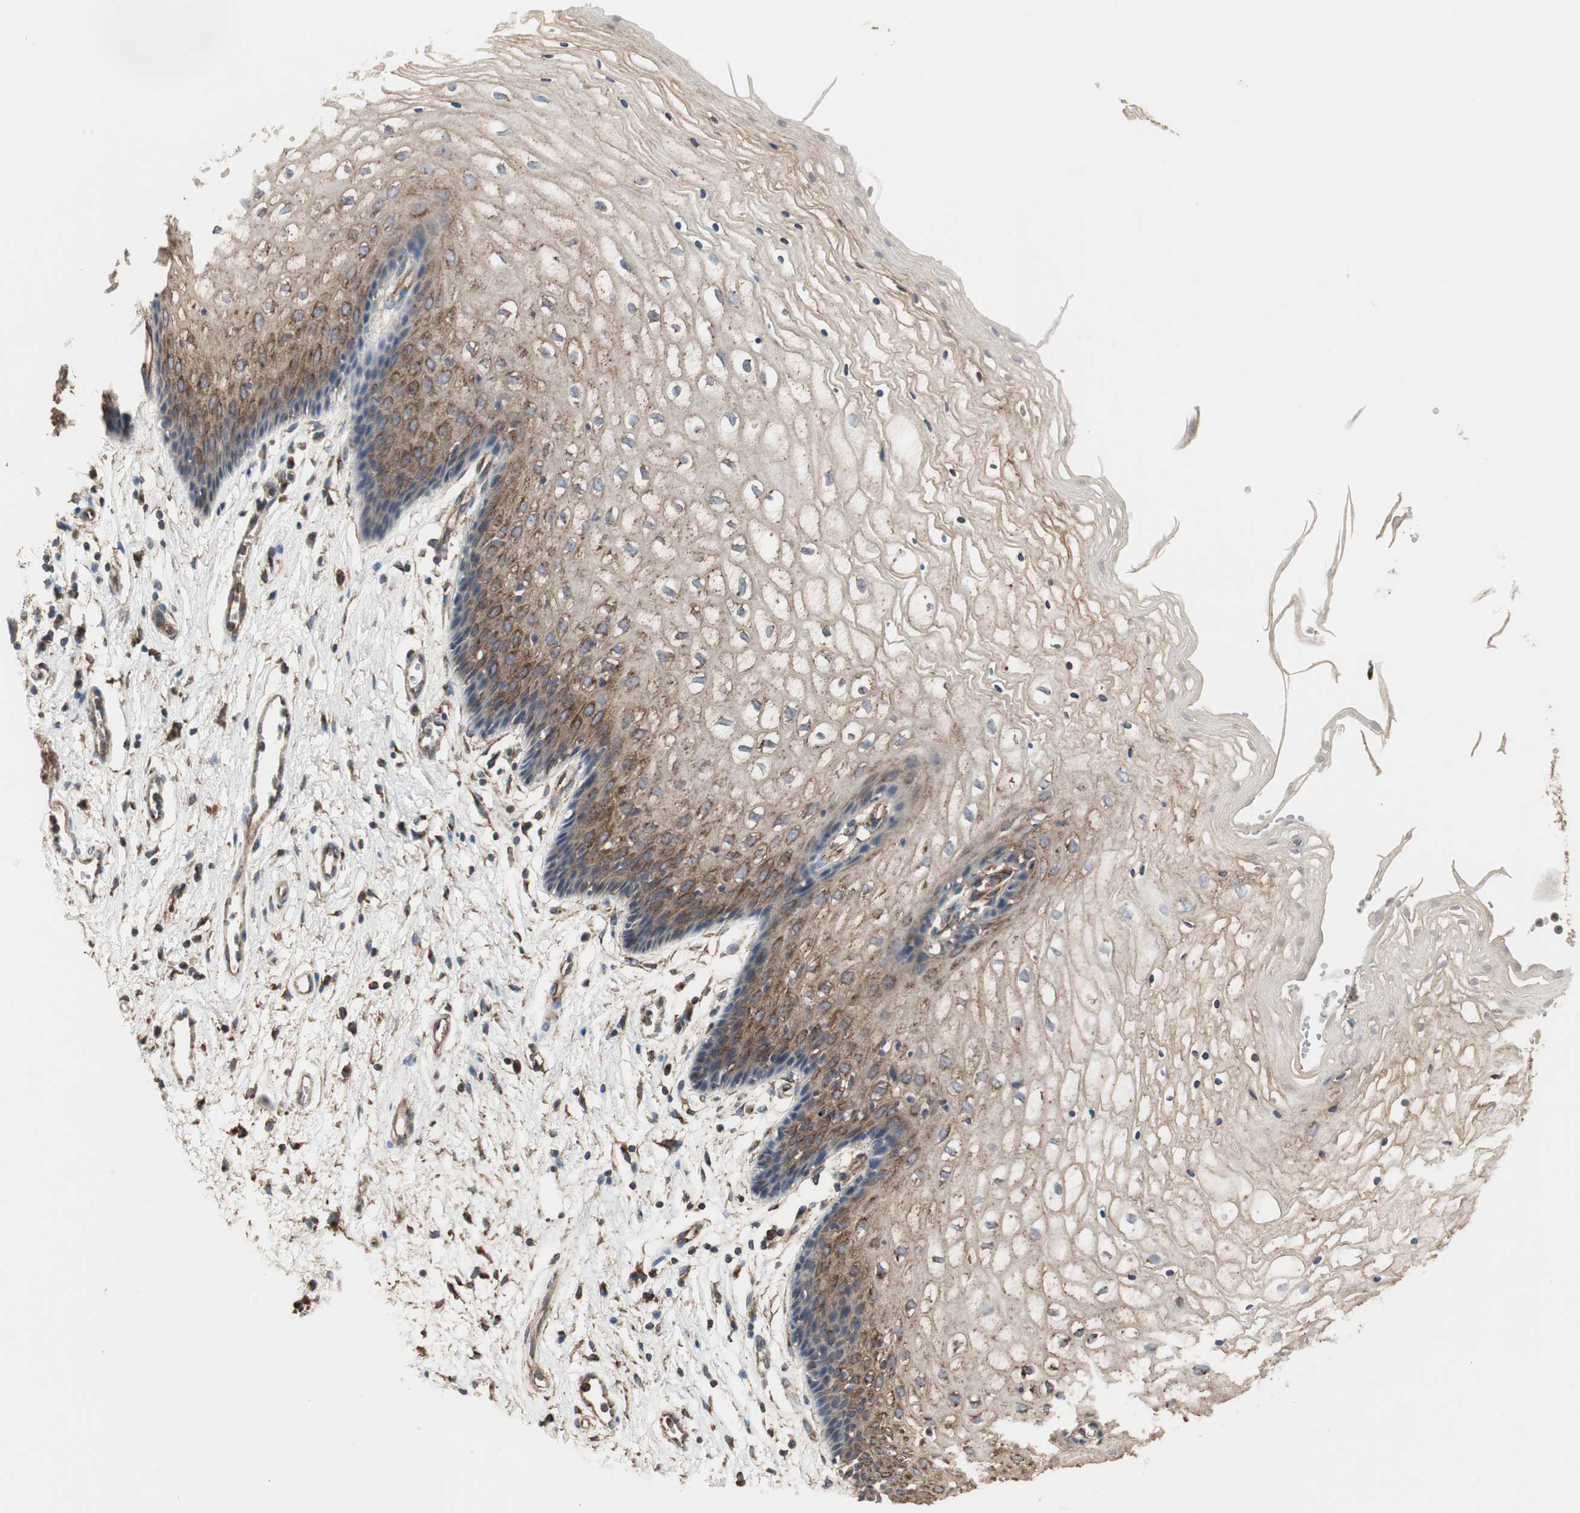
{"staining": {"intensity": "moderate", "quantity": "25%-75%", "location": "cytoplasmic/membranous"}, "tissue": "vagina", "cell_type": "Squamous epithelial cells", "image_type": "normal", "snomed": [{"axis": "morphology", "description": "Normal tissue, NOS"}, {"axis": "topography", "description": "Vagina"}], "caption": "IHC of normal human vagina exhibits medium levels of moderate cytoplasmic/membranous expression in approximately 25%-75% of squamous epithelial cells.", "gene": "H6PD", "patient": {"sex": "female", "age": 34}}